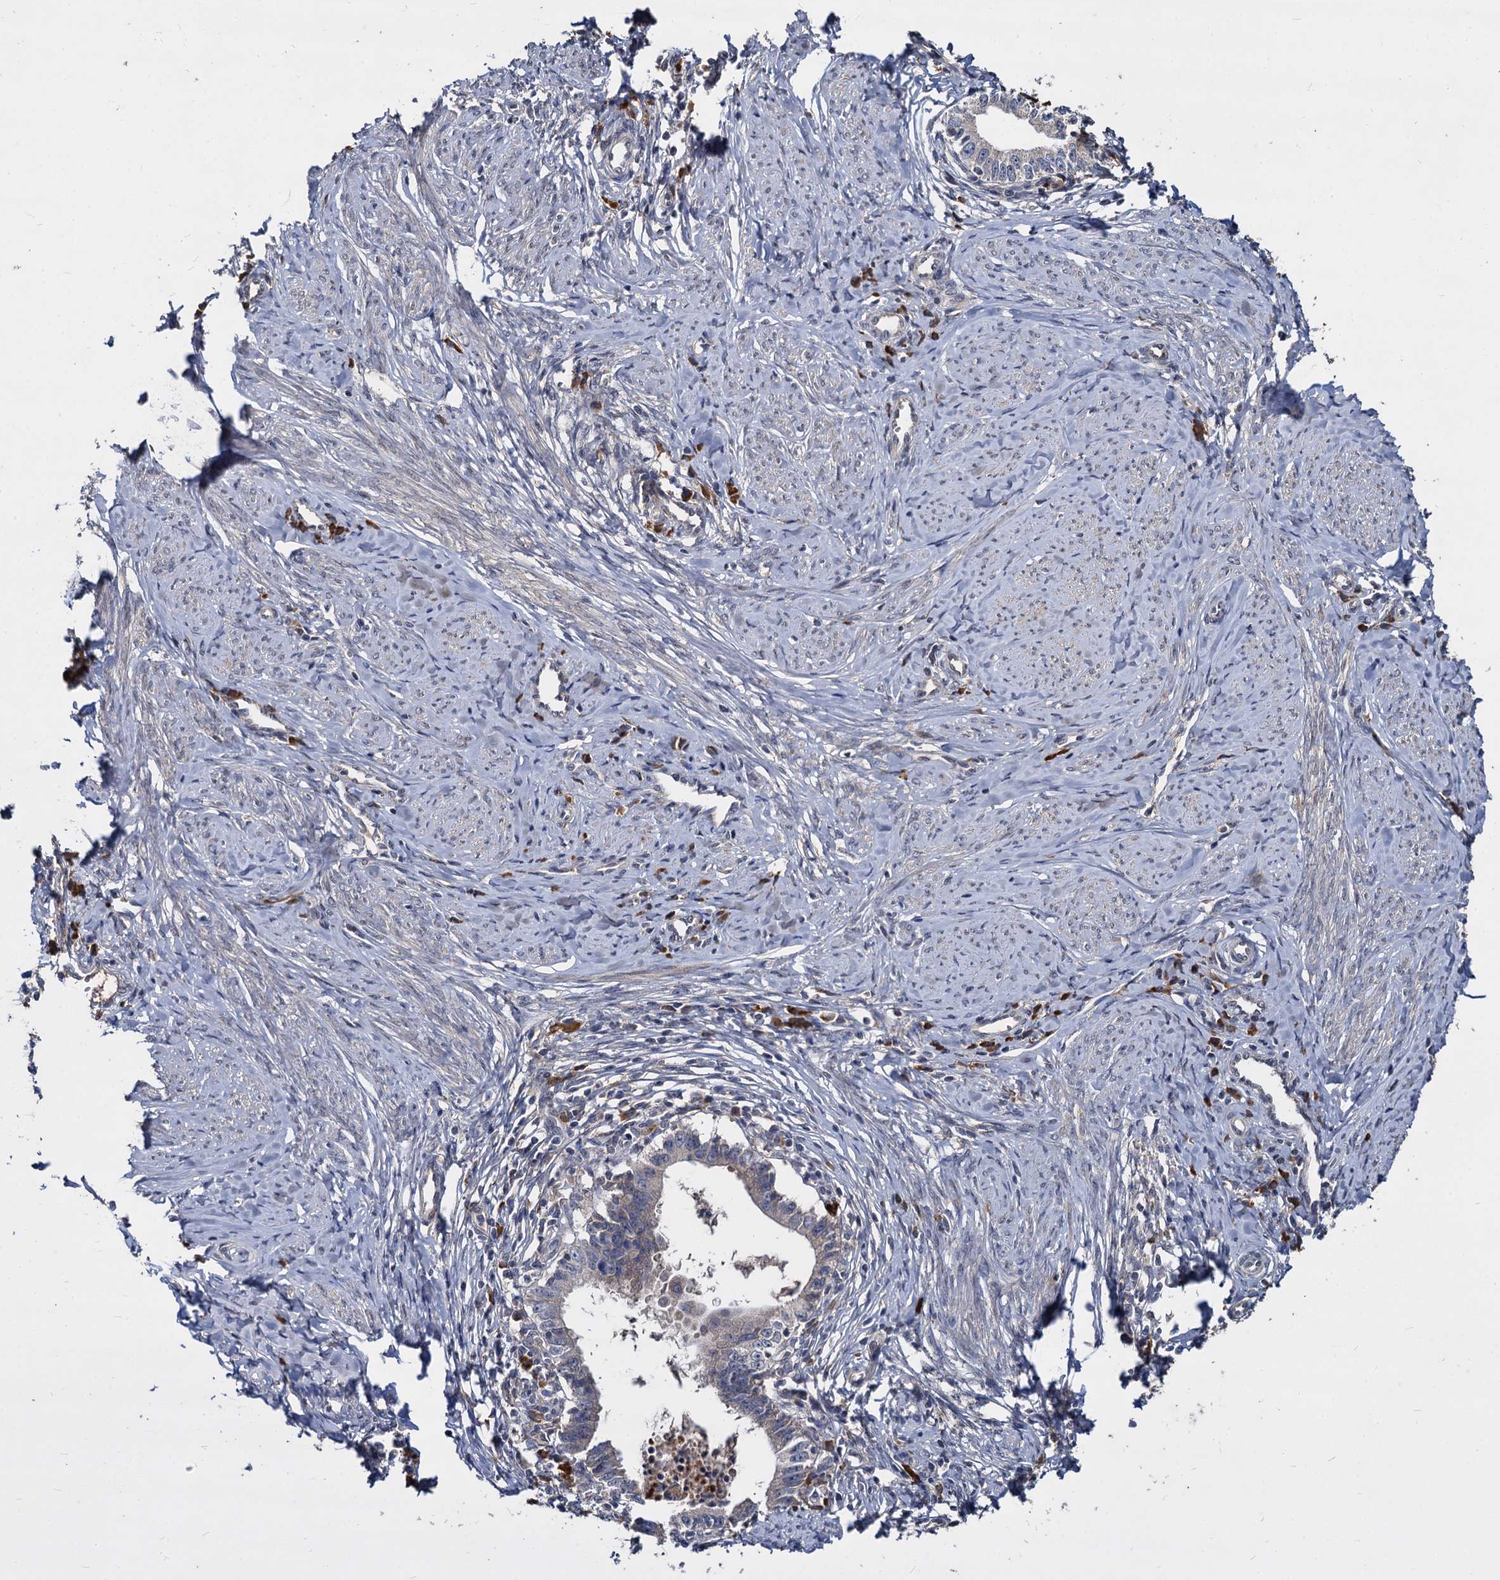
{"staining": {"intensity": "weak", "quantity": "<25%", "location": "cytoplasmic/membranous"}, "tissue": "cervical cancer", "cell_type": "Tumor cells", "image_type": "cancer", "snomed": [{"axis": "morphology", "description": "Adenocarcinoma, NOS"}, {"axis": "topography", "description": "Cervix"}], "caption": "Adenocarcinoma (cervical) was stained to show a protein in brown. There is no significant staining in tumor cells.", "gene": "CCDC184", "patient": {"sex": "female", "age": 36}}